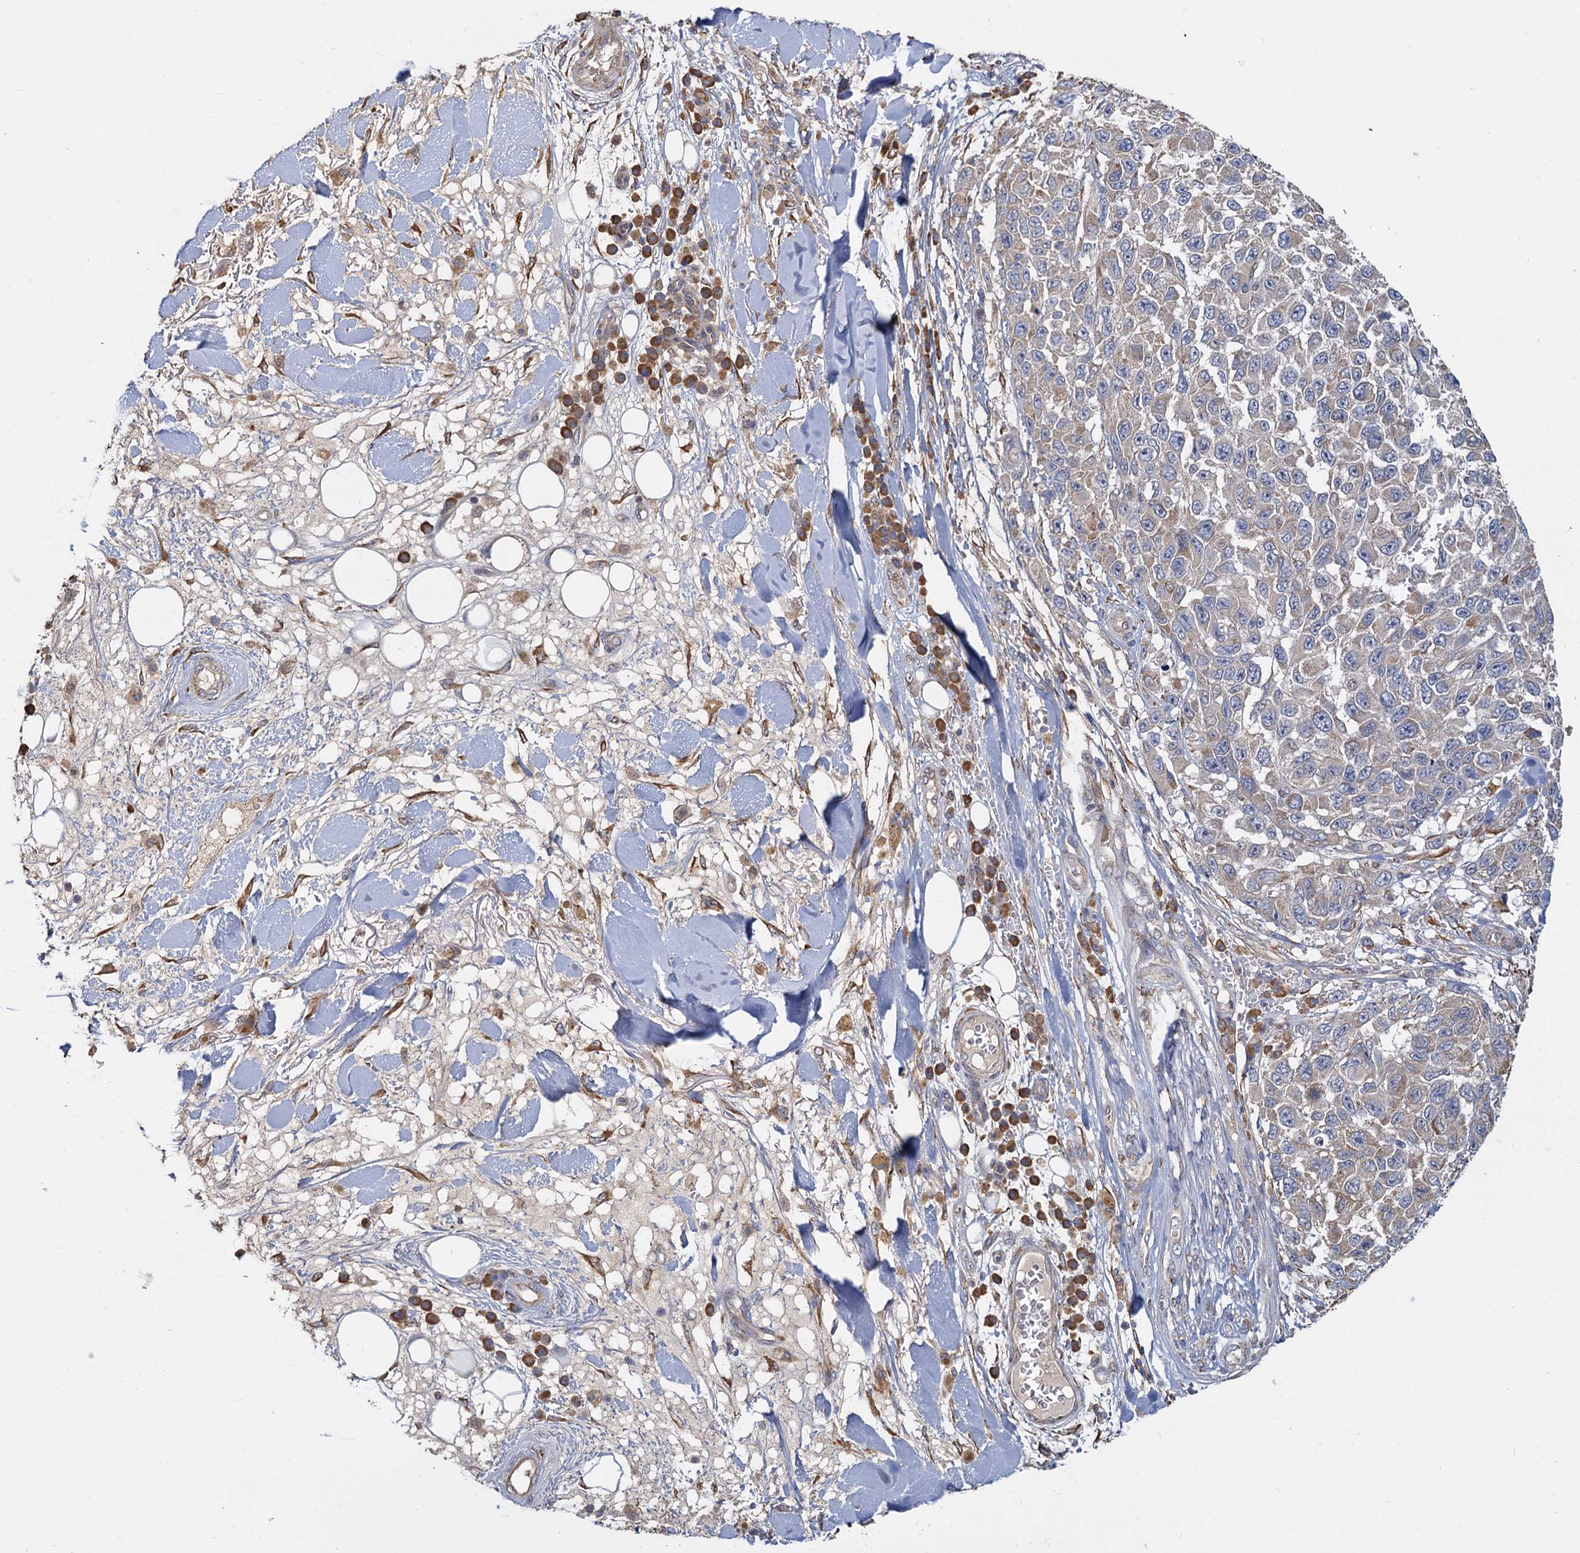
{"staining": {"intensity": "weak", "quantity": "<25%", "location": "cytoplasmic/membranous"}, "tissue": "melanoma", "cell_type": "Tumor cells", "image_type": "cancer", "snomed": [{"axis": "morphology", "description": "Normal tissue, NOS"}, {"axis": "morphology", "description": "Malignant melanoma, NOS"}, {"axis": "topography", "description": "Skin"}], "caption": "This photomicrograph is of melanoma stained with immunohistochemistry to label a protein in brown with the nuclei are counter-stained blue. There is no positivity in tumor cells. (DAB (3,3'-diaminobenzidine) IHC, high magnification).", "gene": "LRRC51", "patient": {"sex": "female", "age": 96}}